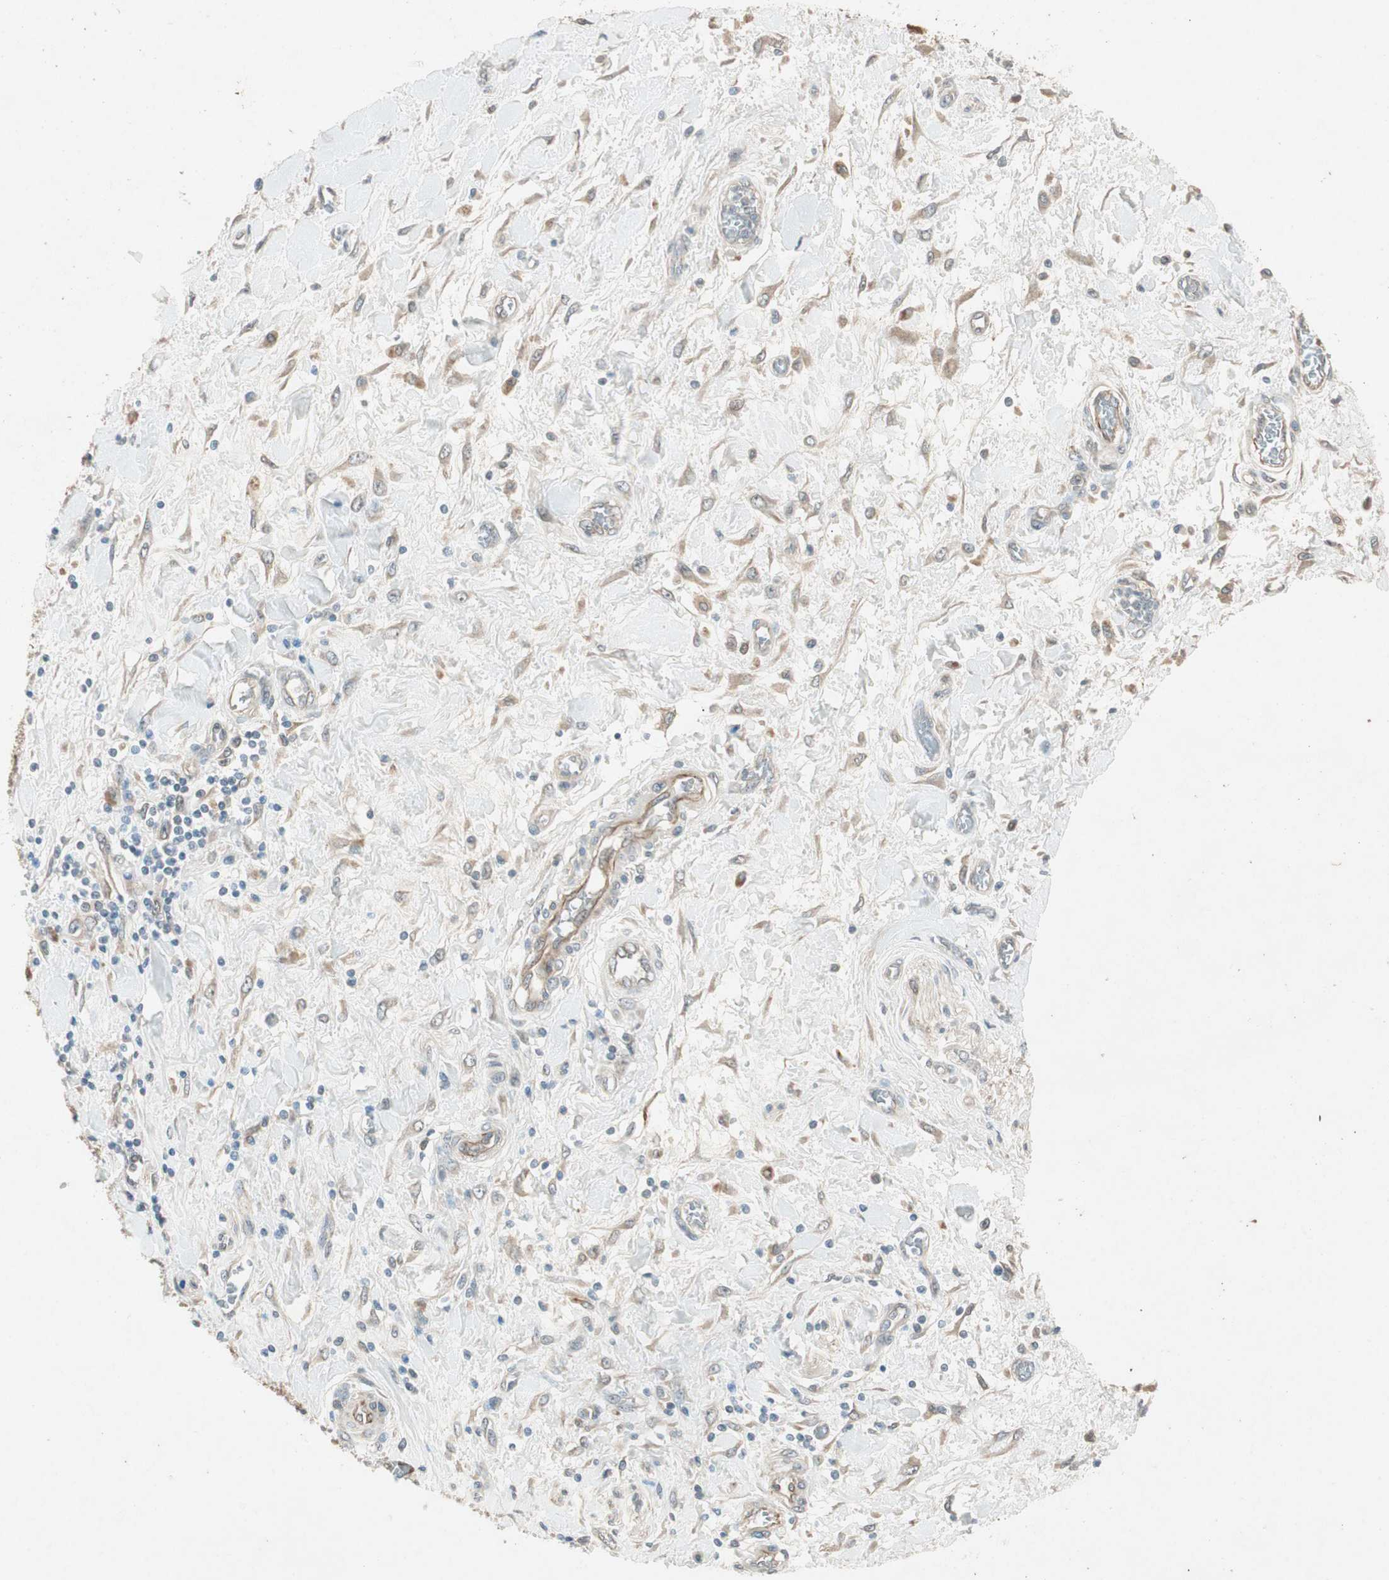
{"staining": {"intensity": "weak", "quantity": "<25%", "location": "cytoplasmic/membranous"}, "tissue": "pancreatic cancer", "cell_type": "Tumor cells", "image_type": "cancer", "snomed": [{"axis": "morphology", "description": "Adenocarcinoma, NOS"}, {"axis": "topography", "description": "Pancreas"}], "caption": "A micrograph of pancreatic cancer (adenocarcinoma) stained for a protein reveals no brown staining in tumor cells.", "gene": "NCLN", "patient": {"sex": "female", "age": 70}}